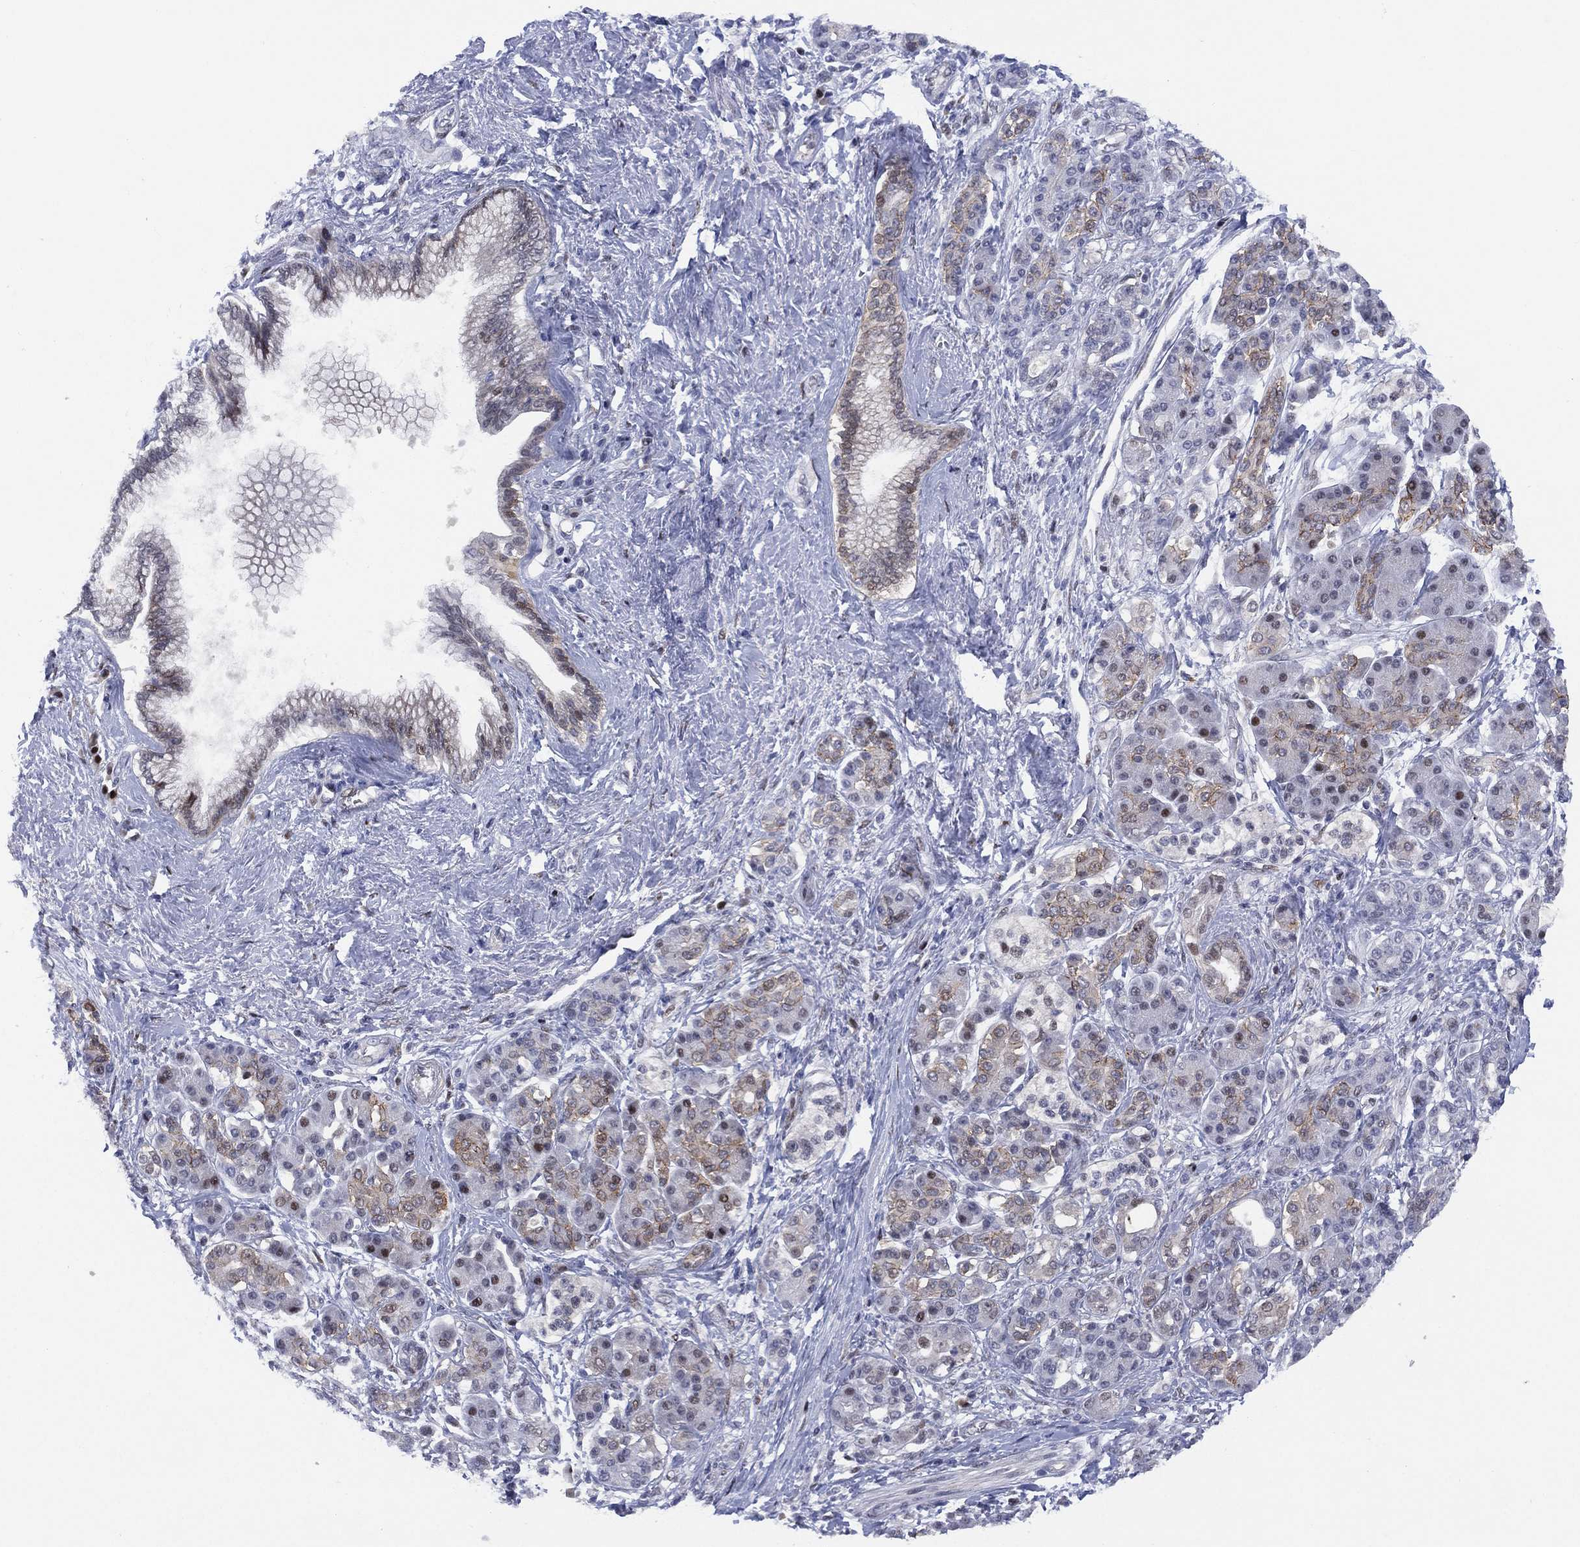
{"staining": {"intensity": "moderate", "quantity": "<25%", "location": "cytoplasmic/membranous,nuclear"}, "tissue": "pancreatic cancer", "cell_type": "Tumor cells", "image_type": "cancer", "snomed": [{"axis": "morphology", "description": "Adenocarcinoma, NOS"}, {"axis": "topography", "description": "Pancreas"}], "caption": "Adenocarcinoma (pancreatic) stained with a protein marker shows moderate staining in tumor cells.", "gene": "SLC4A4", "patient": {"sex": "female", "age": 73}}